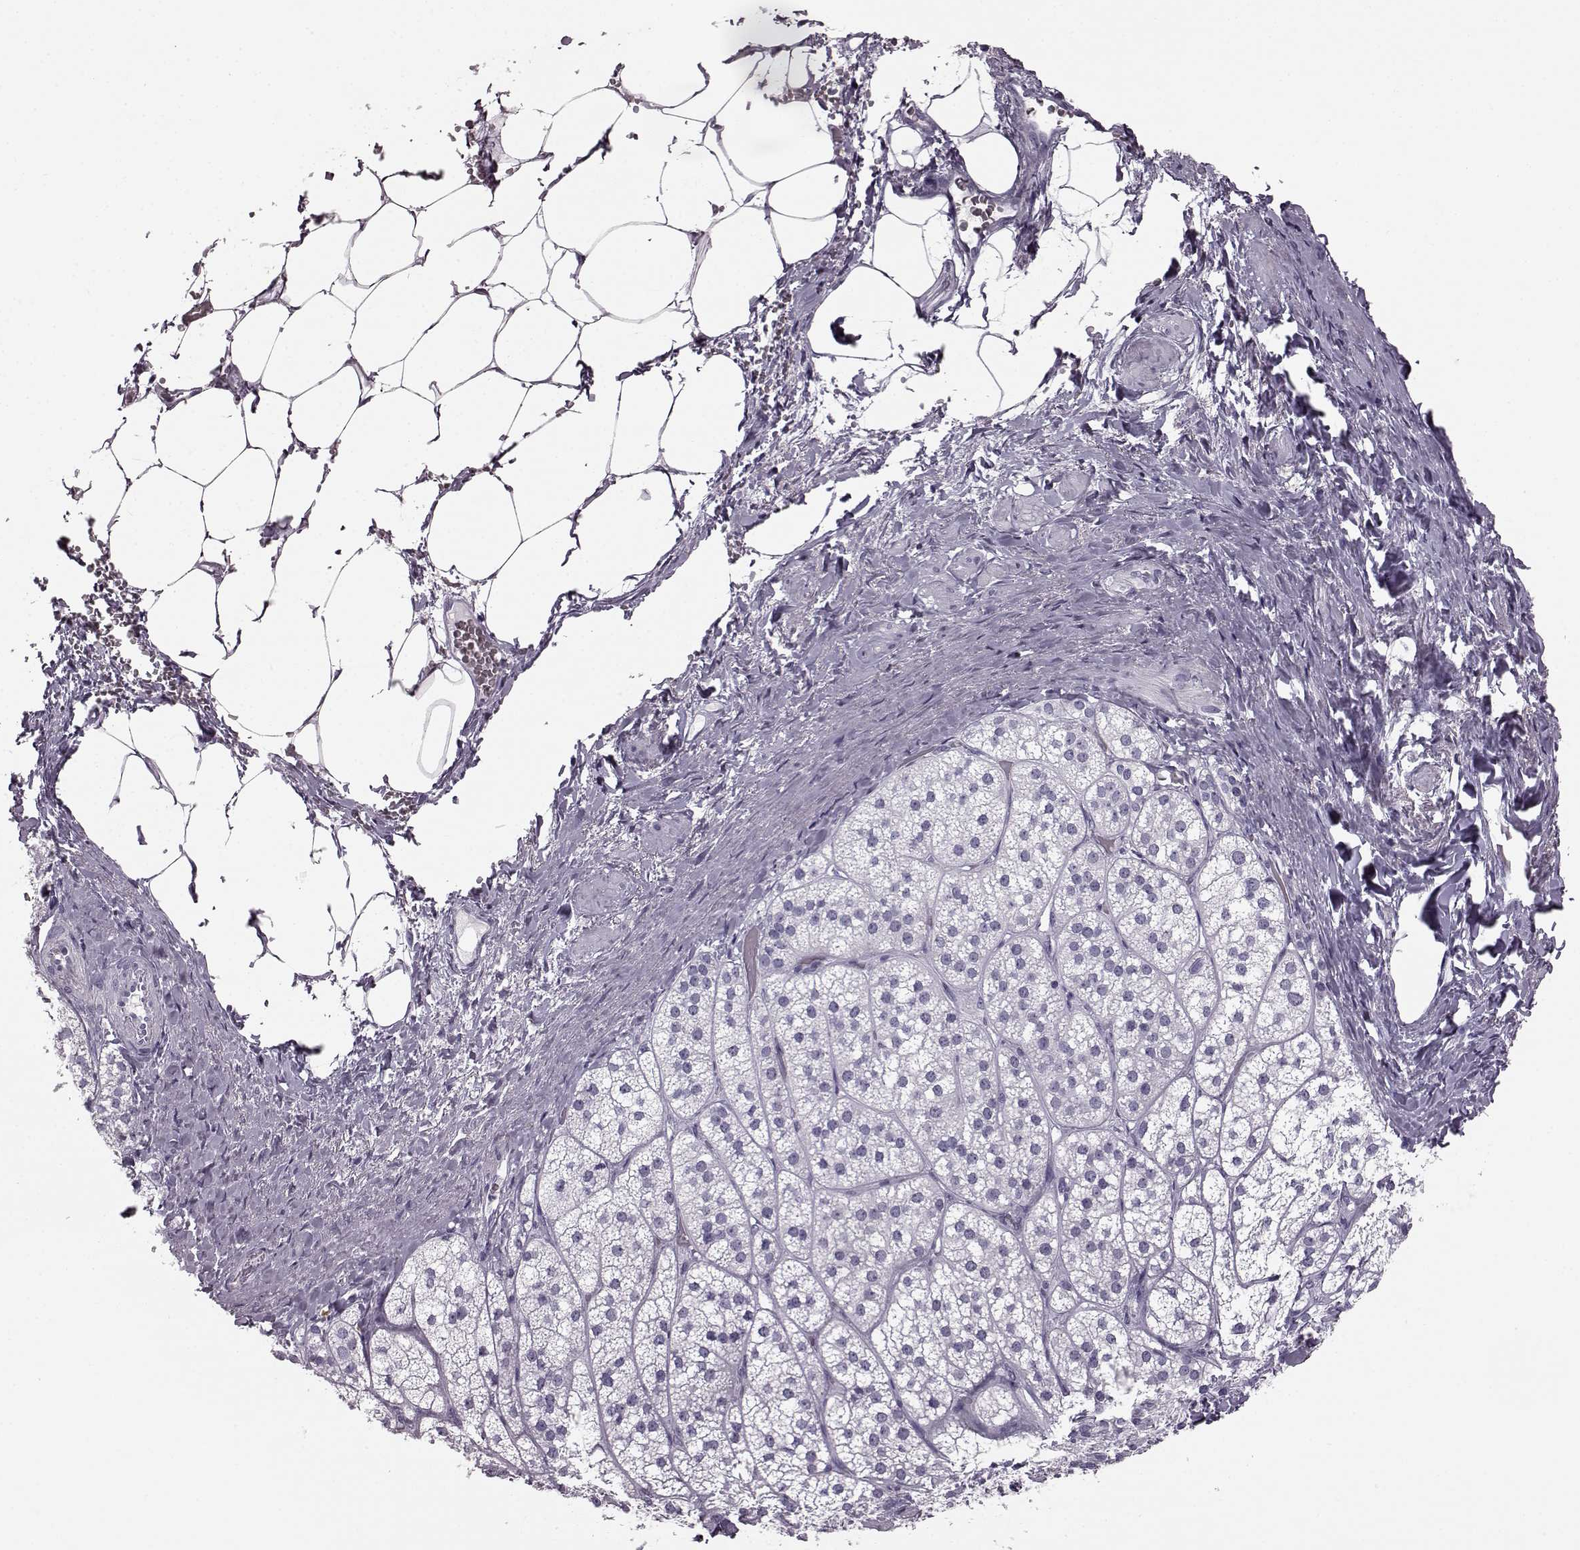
{"staining": {"intensity": "negative", "quantity": "none", "location": "none"}, "tissue": "adrenal gland", "cell_type": "Glandular cells", "image_type": "normal", "snomed": [{"axis": "morphology", "description": "Normal tissue, NOS"}, {"axis": "topography", "description": "Adrenal gland"}], "caption": "Immunohistochemical staining of benign adrenal gland reveals no significant staining in glandular cells.", "gene": "JSRP1", "patient": {"sex": "female", "age": 60}}